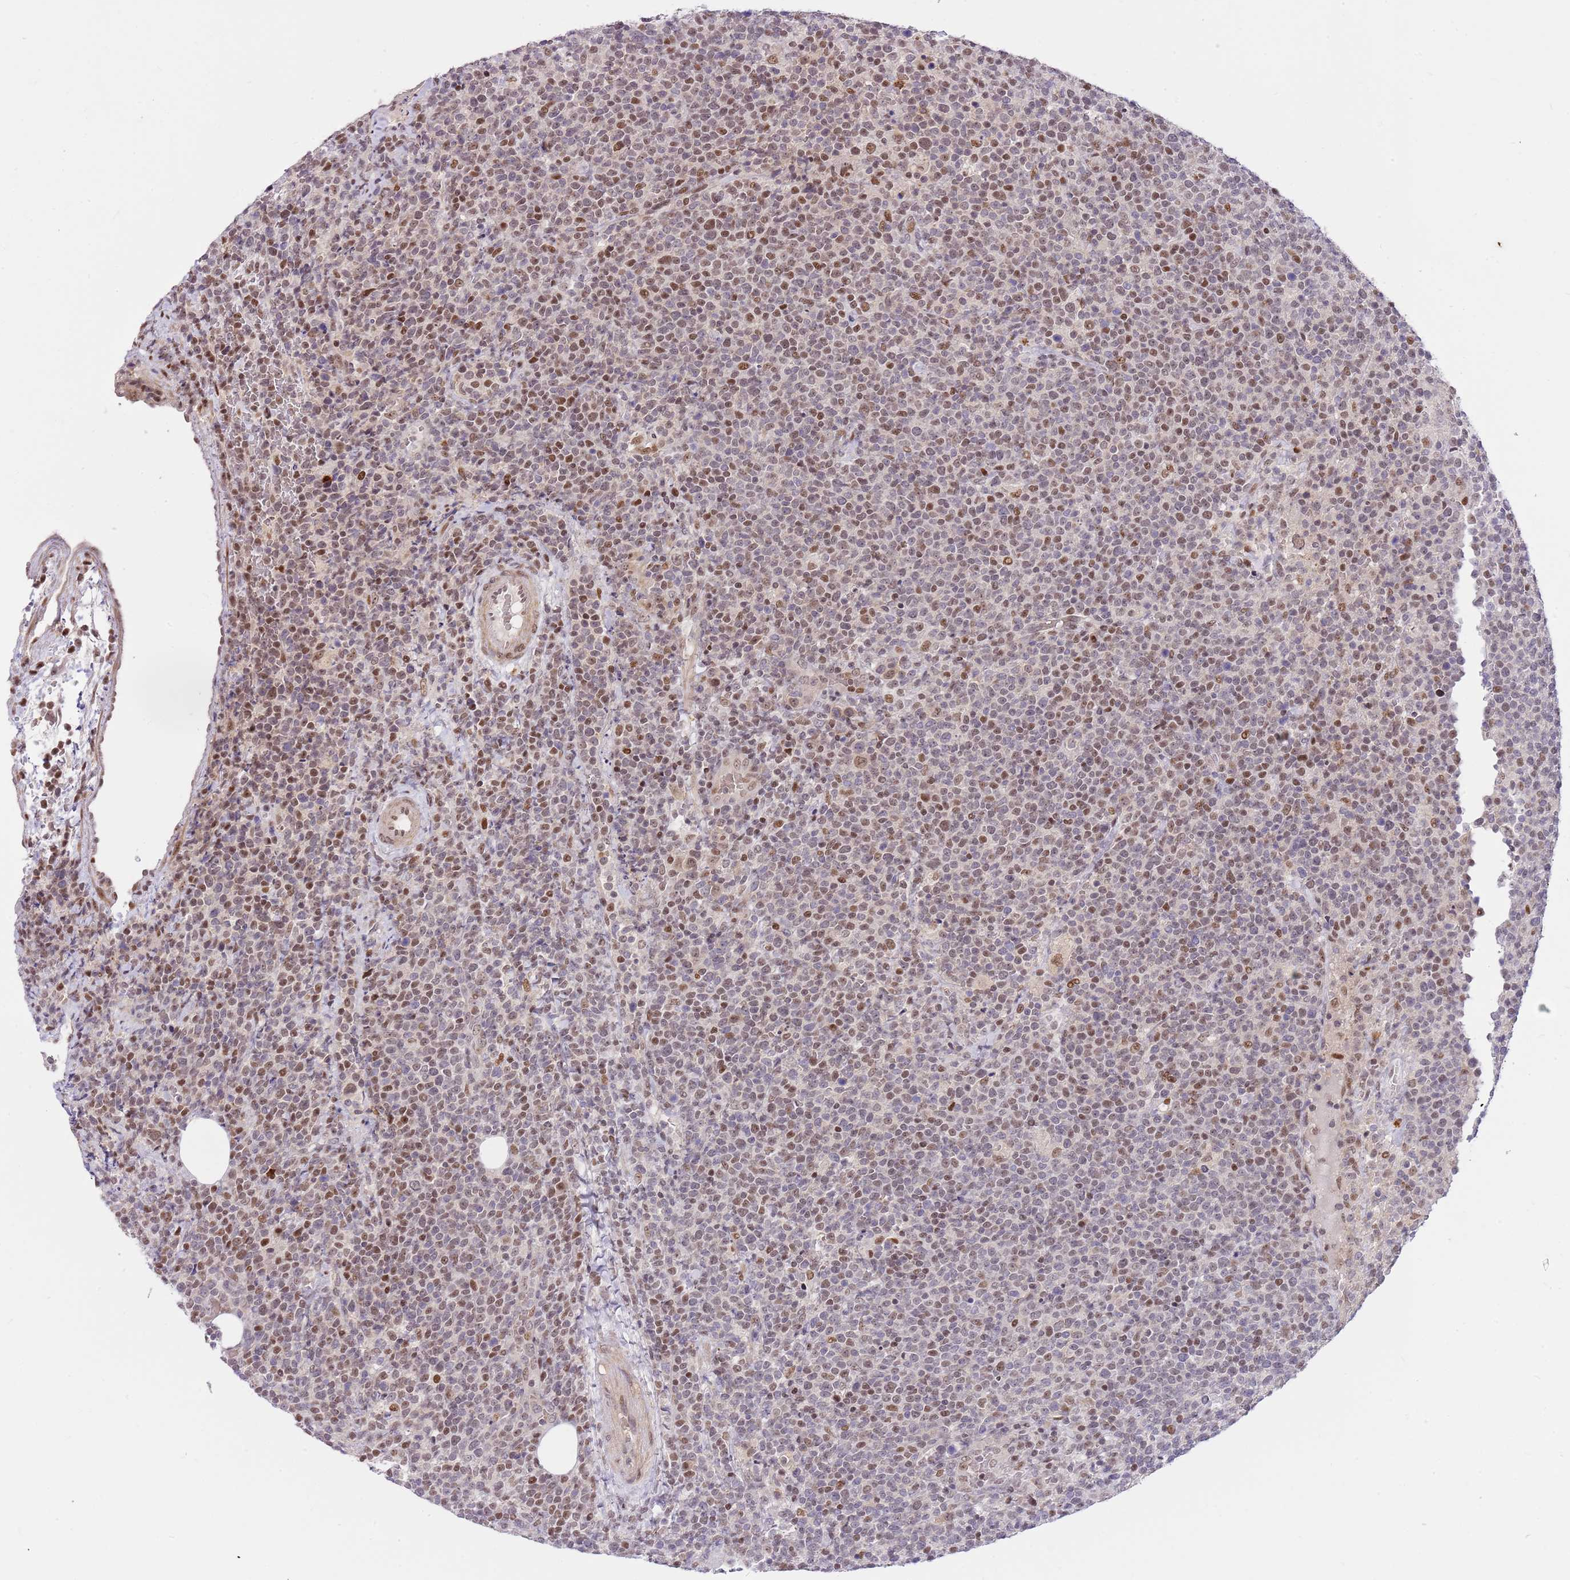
{"staining": {"intensity": "moderate", "quantity": ">75%", "location": "nuclear"}, "tissue": "lymphoma", "cell_type": "Tumor cells", "image_type": "cancer", "snomed": [{"axis": "morphology", "description": "Malignant lymphoma, non-Hodgkin's type, High grade"}, {"axis": "topography", "description": "Lymph node"}], "caption": "Protein staining demonstrates moderate nuclear expression in about >75% of tumor cells in malignant lymphoma, non-Hodgkin's type (high-grade).", "gene": "RFK", "patient": {"sex": "male", "age": 61}}